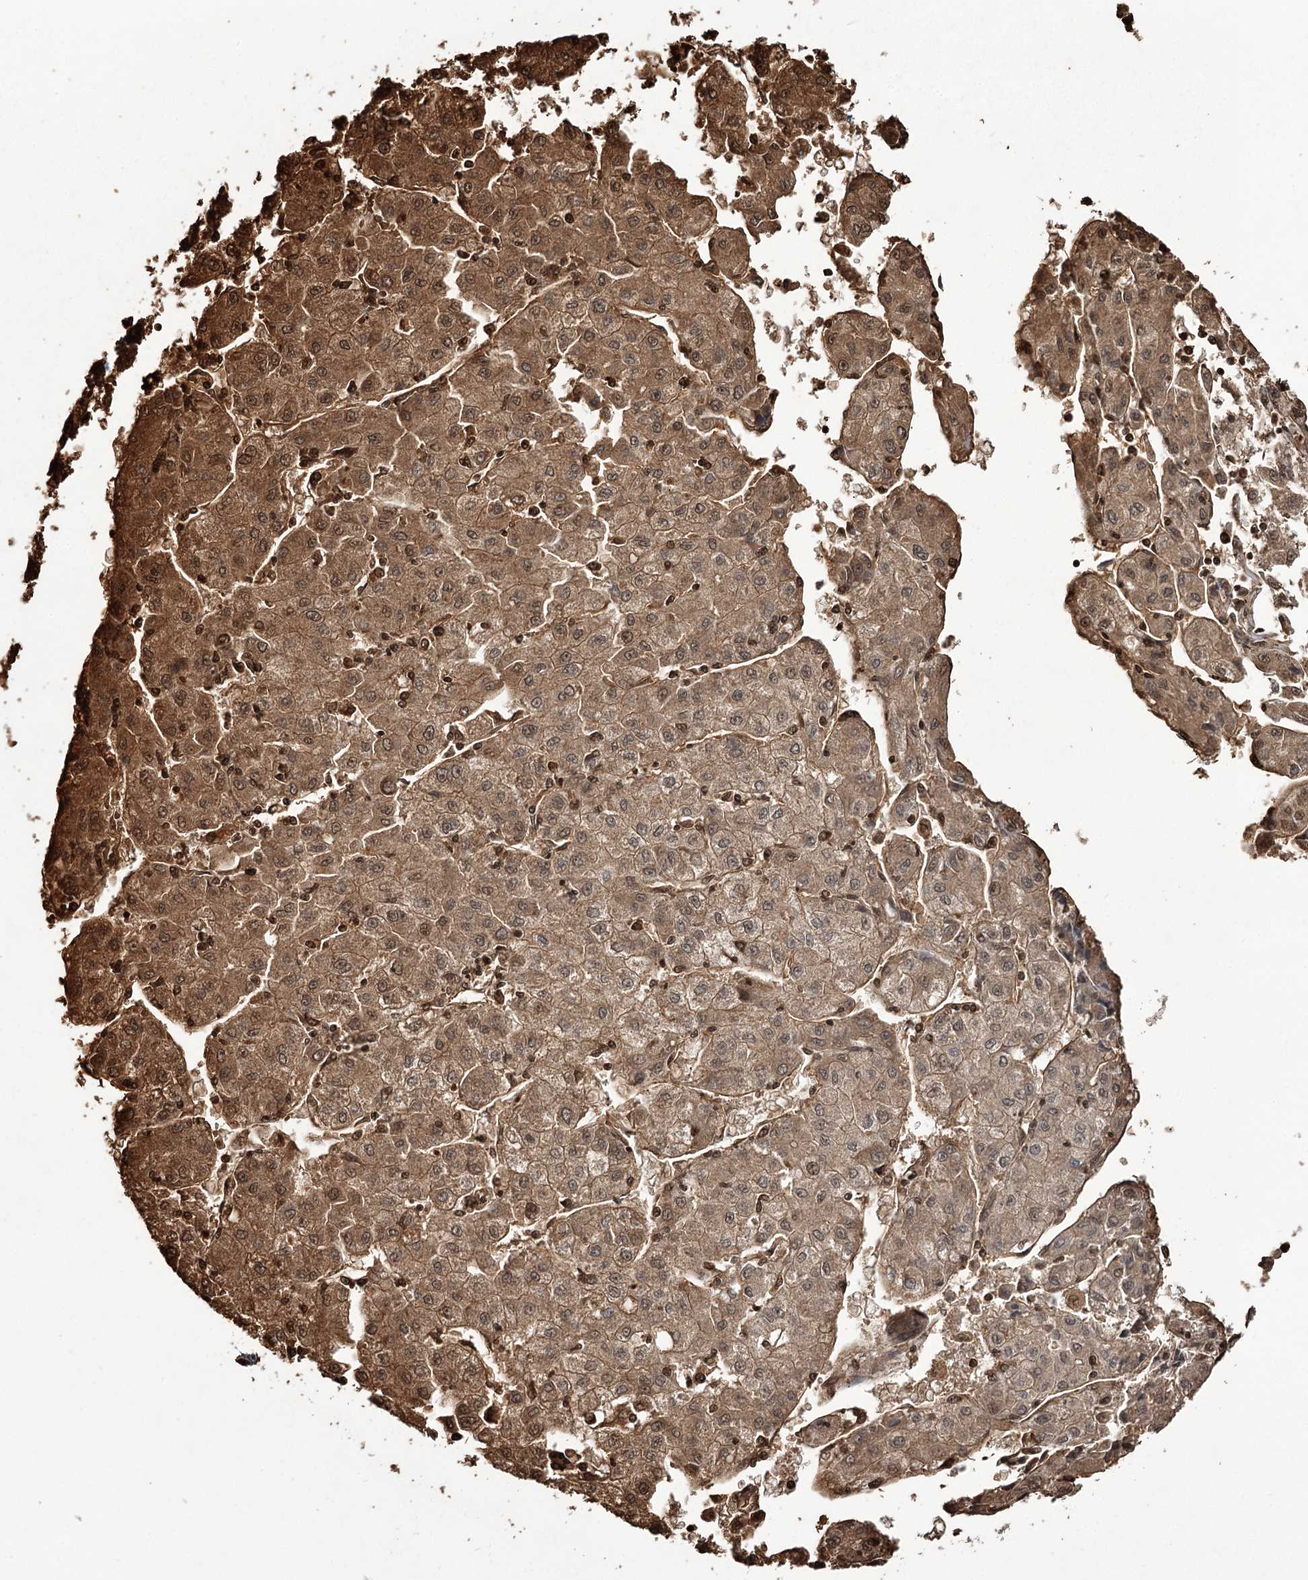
{"staining": {"intensity": "moderate", "quantity": ">75%", "location": "cytoplasmic/membranous,nuclear"}, "tissue": "liver cancer", "cell_type": "Tumor cells", "image_type": "cancer", "snomed": [{"axis": "morphology", "description": "Carcinoma, Hepatocellular, NOS"}, {"axis": "topography", "description": "Liver"}], "caption": "Human liver cancer (hepatocellular carcinoma) stained with a brown dye demonstrates moderate cytoplasmic/membranous and nuclear positive positivity in approximately >75% of tumor cells.", "gene": "GBF1", "patient": {"sex": "male", "age": 72}}